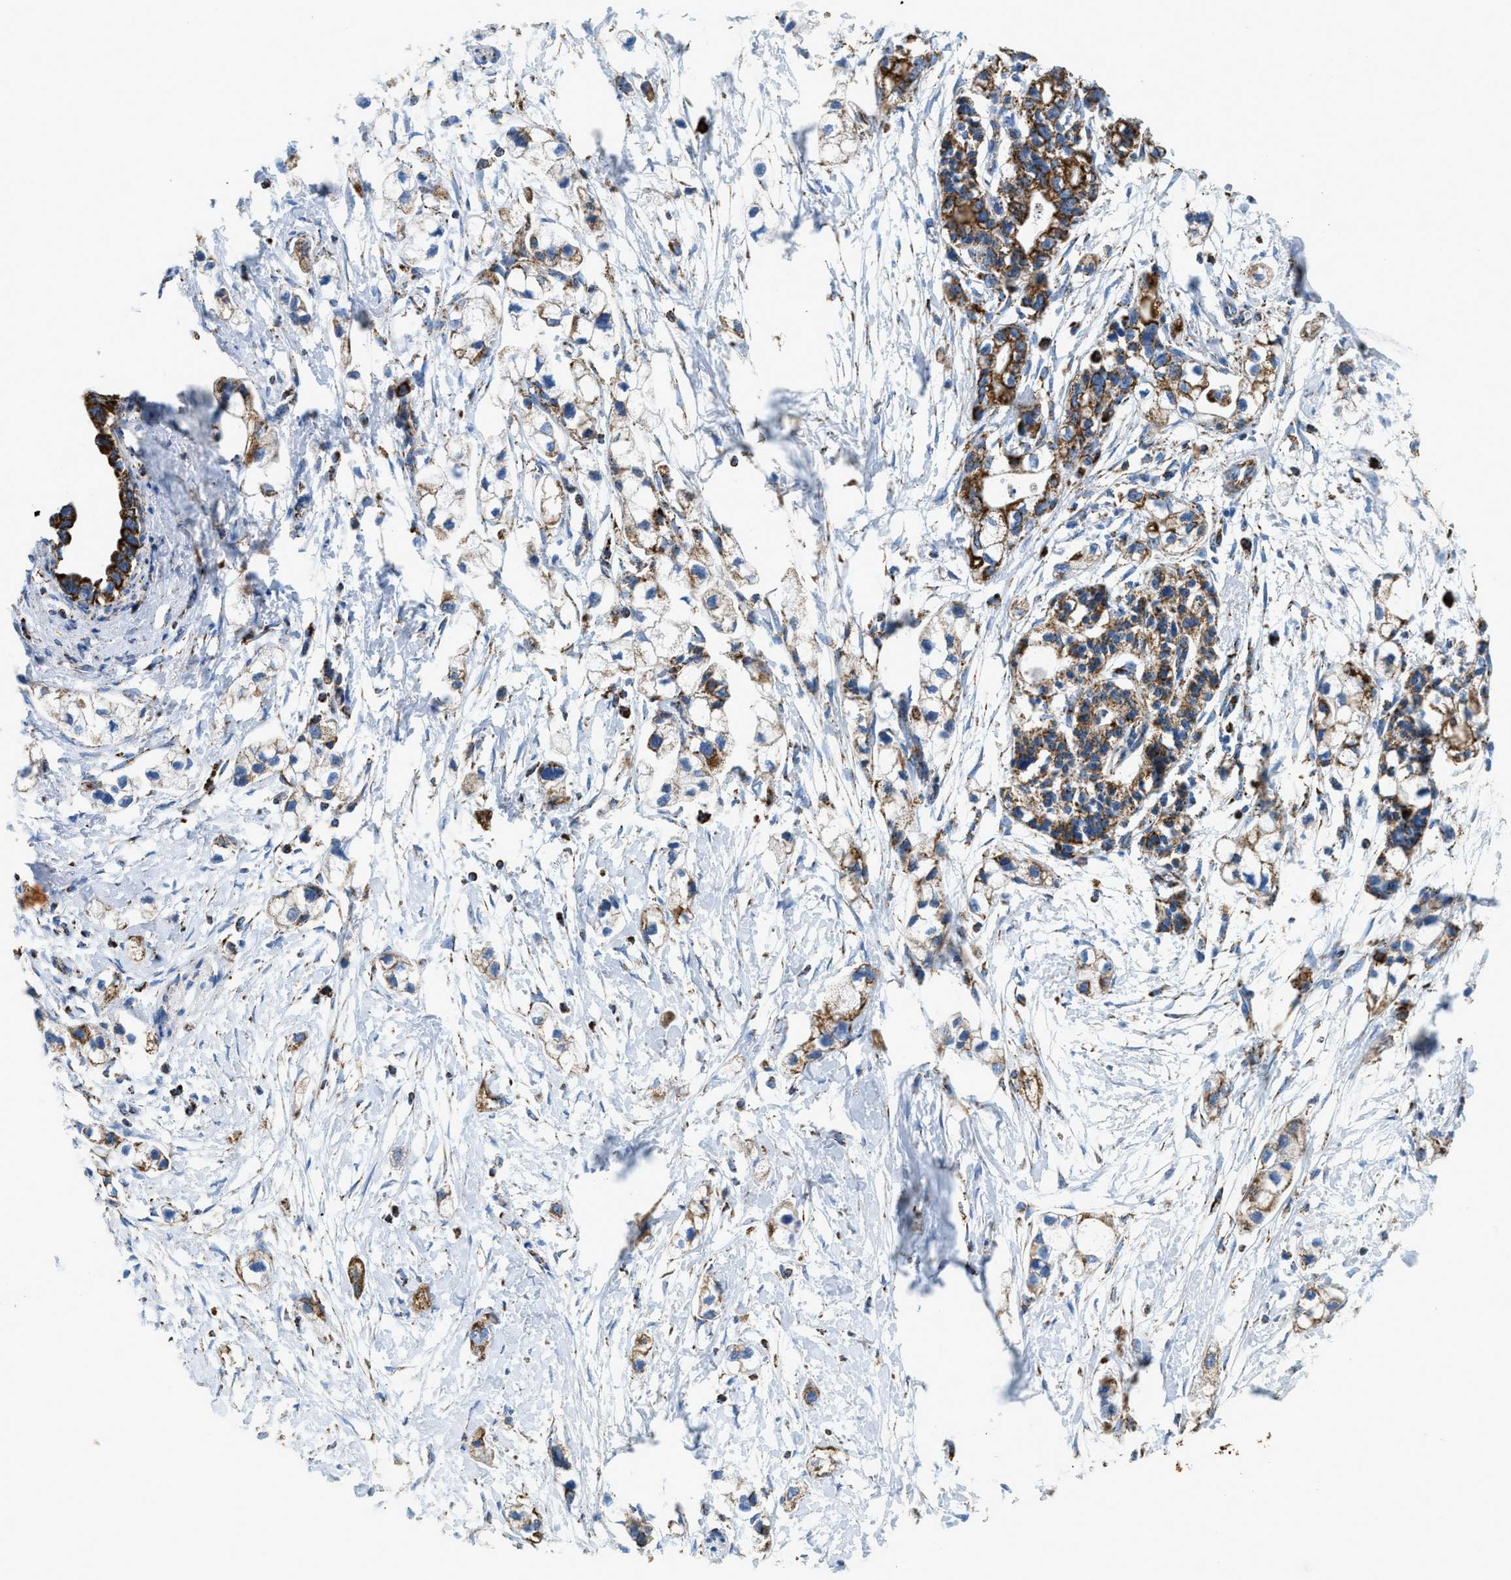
{"staining": {"intensity": "strong", "quantity": ">75%", "location": "cytoplasmic/membranous"}, "tissue": "pancreatic cancer", "cell_type": "Tumor cells", "image_type": "cancer", "snomed": [{"axis": "morphology", "description": "Adenocarcinoma, NOS"}, {"axis": "topography", "description": "Pancreas"}], "caption": "A brown stain highlights strong cytoplasmic/membranous staining of a protein in pancreatic cancer (adenocarcinoma) tumor cells. Immunohistochemistry stains the protein of interest in brown and the nuclei are stained blue.", "gene": "ETFB", "patient": {"sex": "male", "age": 74}}